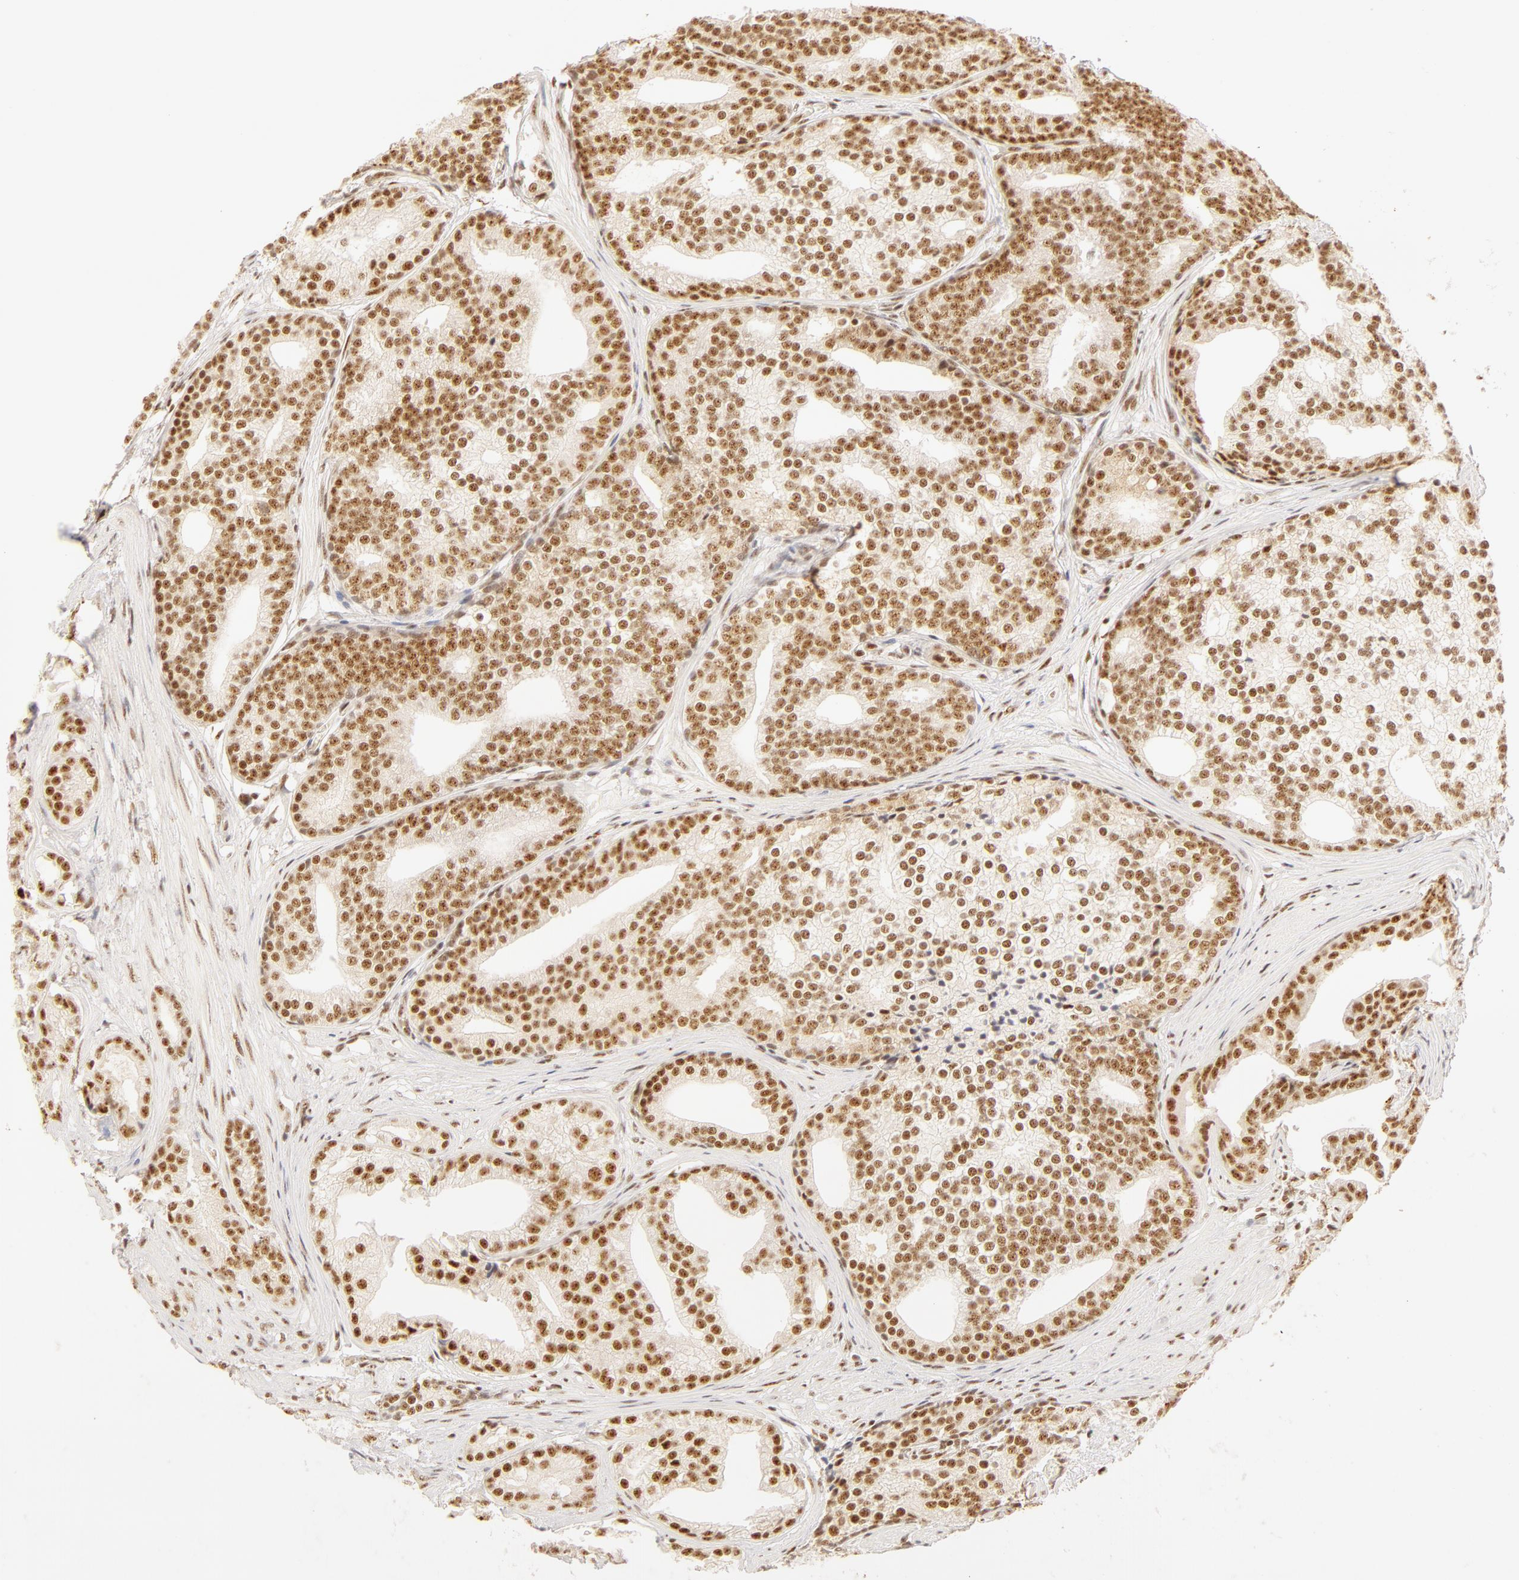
{"staining": {"intensity": "moderate", "quantity": ">75%", "location": "nuclear"}, "tissue": "prostate cancer", "cell_type": "Tumor cells", "image_type": "cancer", "snomed": [{"axis": "morphology", "description": "Adenocarcinoma, Low grade"}, {"axis": "topography", "description": "Prostate"}], "caption": "Prostate cancer (adenocarcinoma (low-grade)) stained with a brown dye shows moderate nuclear positive expression in approximately >75% of tumor cells.", "gene": "RBM39", "patient": {"sex": "male", "age": 71}}